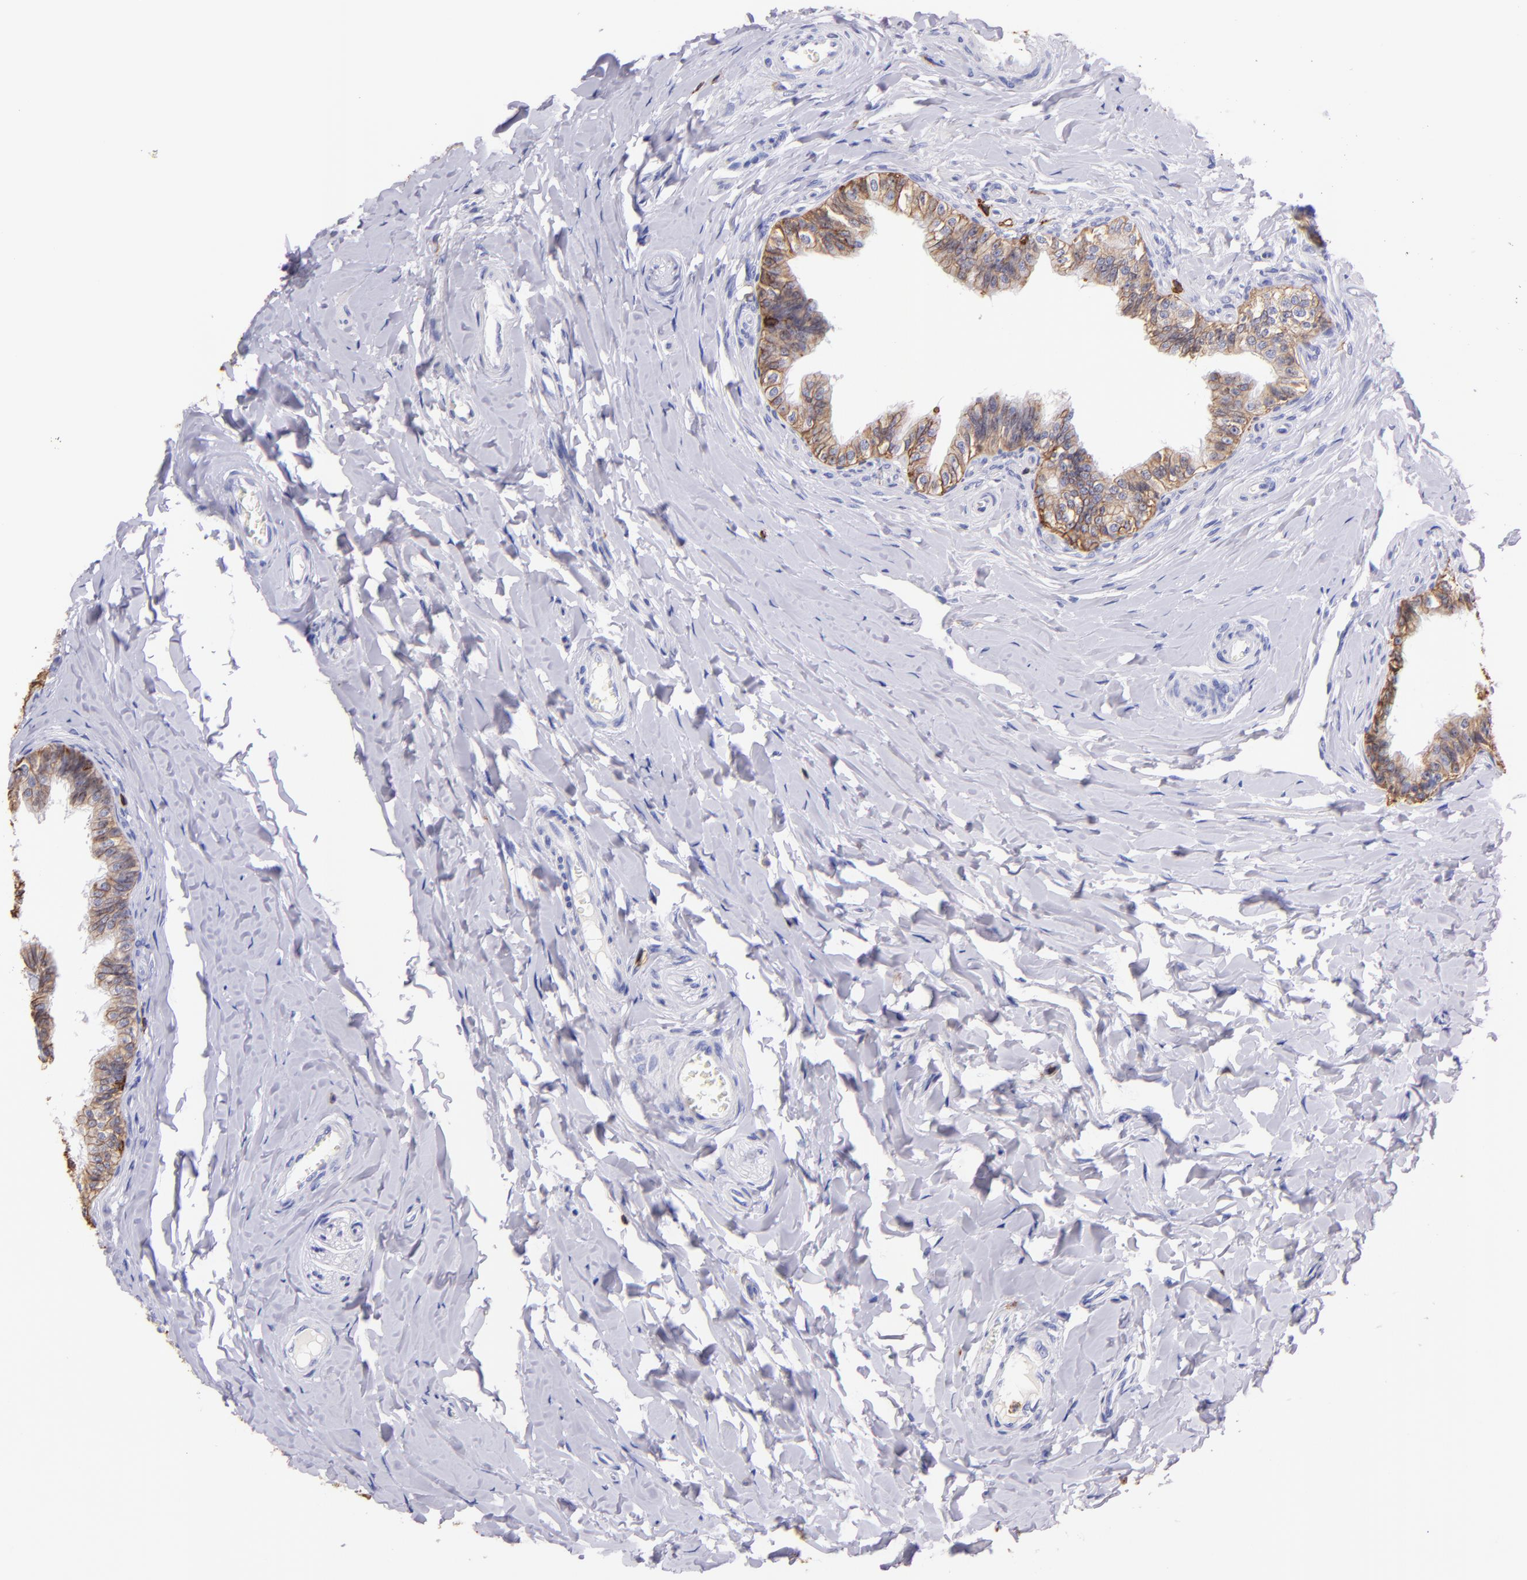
{"staining": {"intensity": "weak", "quantity": ">75%", "location": "cytoplasmic/membranous"}, "tissue": "epididymis", "cell_type": "Glandular cells", "image_type": "normal", "snomed": [{"axis": "morphology", "description": "Normal tissue, NOS"}, {"axis": "topography", "description": "Soft tissue"}, {"axis": "topography", "description": "Epididymis"}], "caption": "Benign epididymis was stained to show a protein in brown. There is low levels of weak cytoplasmic/membranous staining in approximately >75% of glandular cells.", "gene": "SPN", "patient": {"sex": "male", "age": 26}}